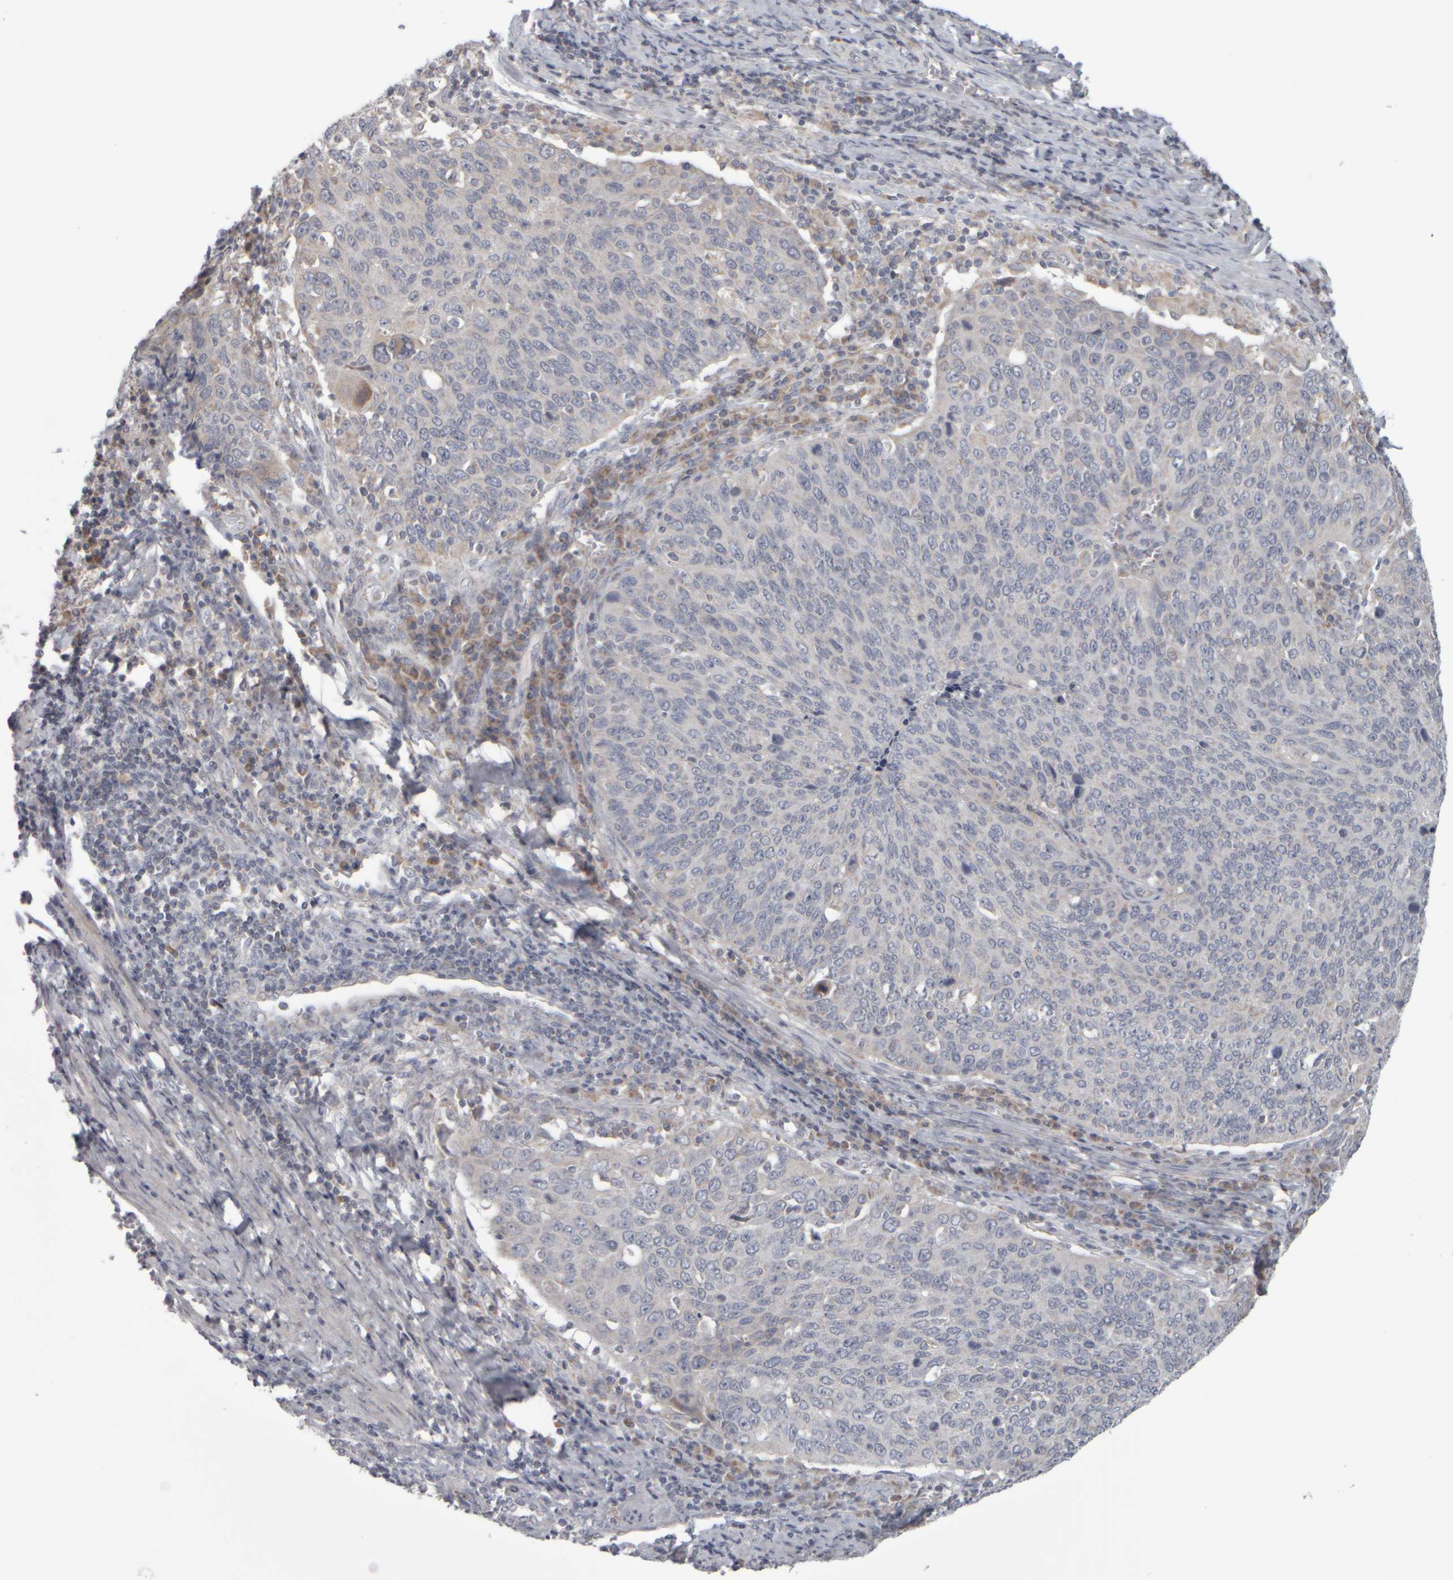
{"staining": {"intensity": "weak", "quantity": "<25%", "location": "cytoplasmic/membranous"}, "tissue": "cervical cancer", "cell_type": "Tumor cells", "image_type": "cancer", "snomed": [{"axis": "morphology", "description": "Squamous cell carcinoma, NOS"}, {"axis": "topography", "description": "Cervix"}], "caption": "A photomicrograph of cervical cancer (squamous cell carcinoma) stained for a protein reveals no brown staining in tumor cells.", "gene": "SCO1", "patient": {"sex": "female", "age": 53}}